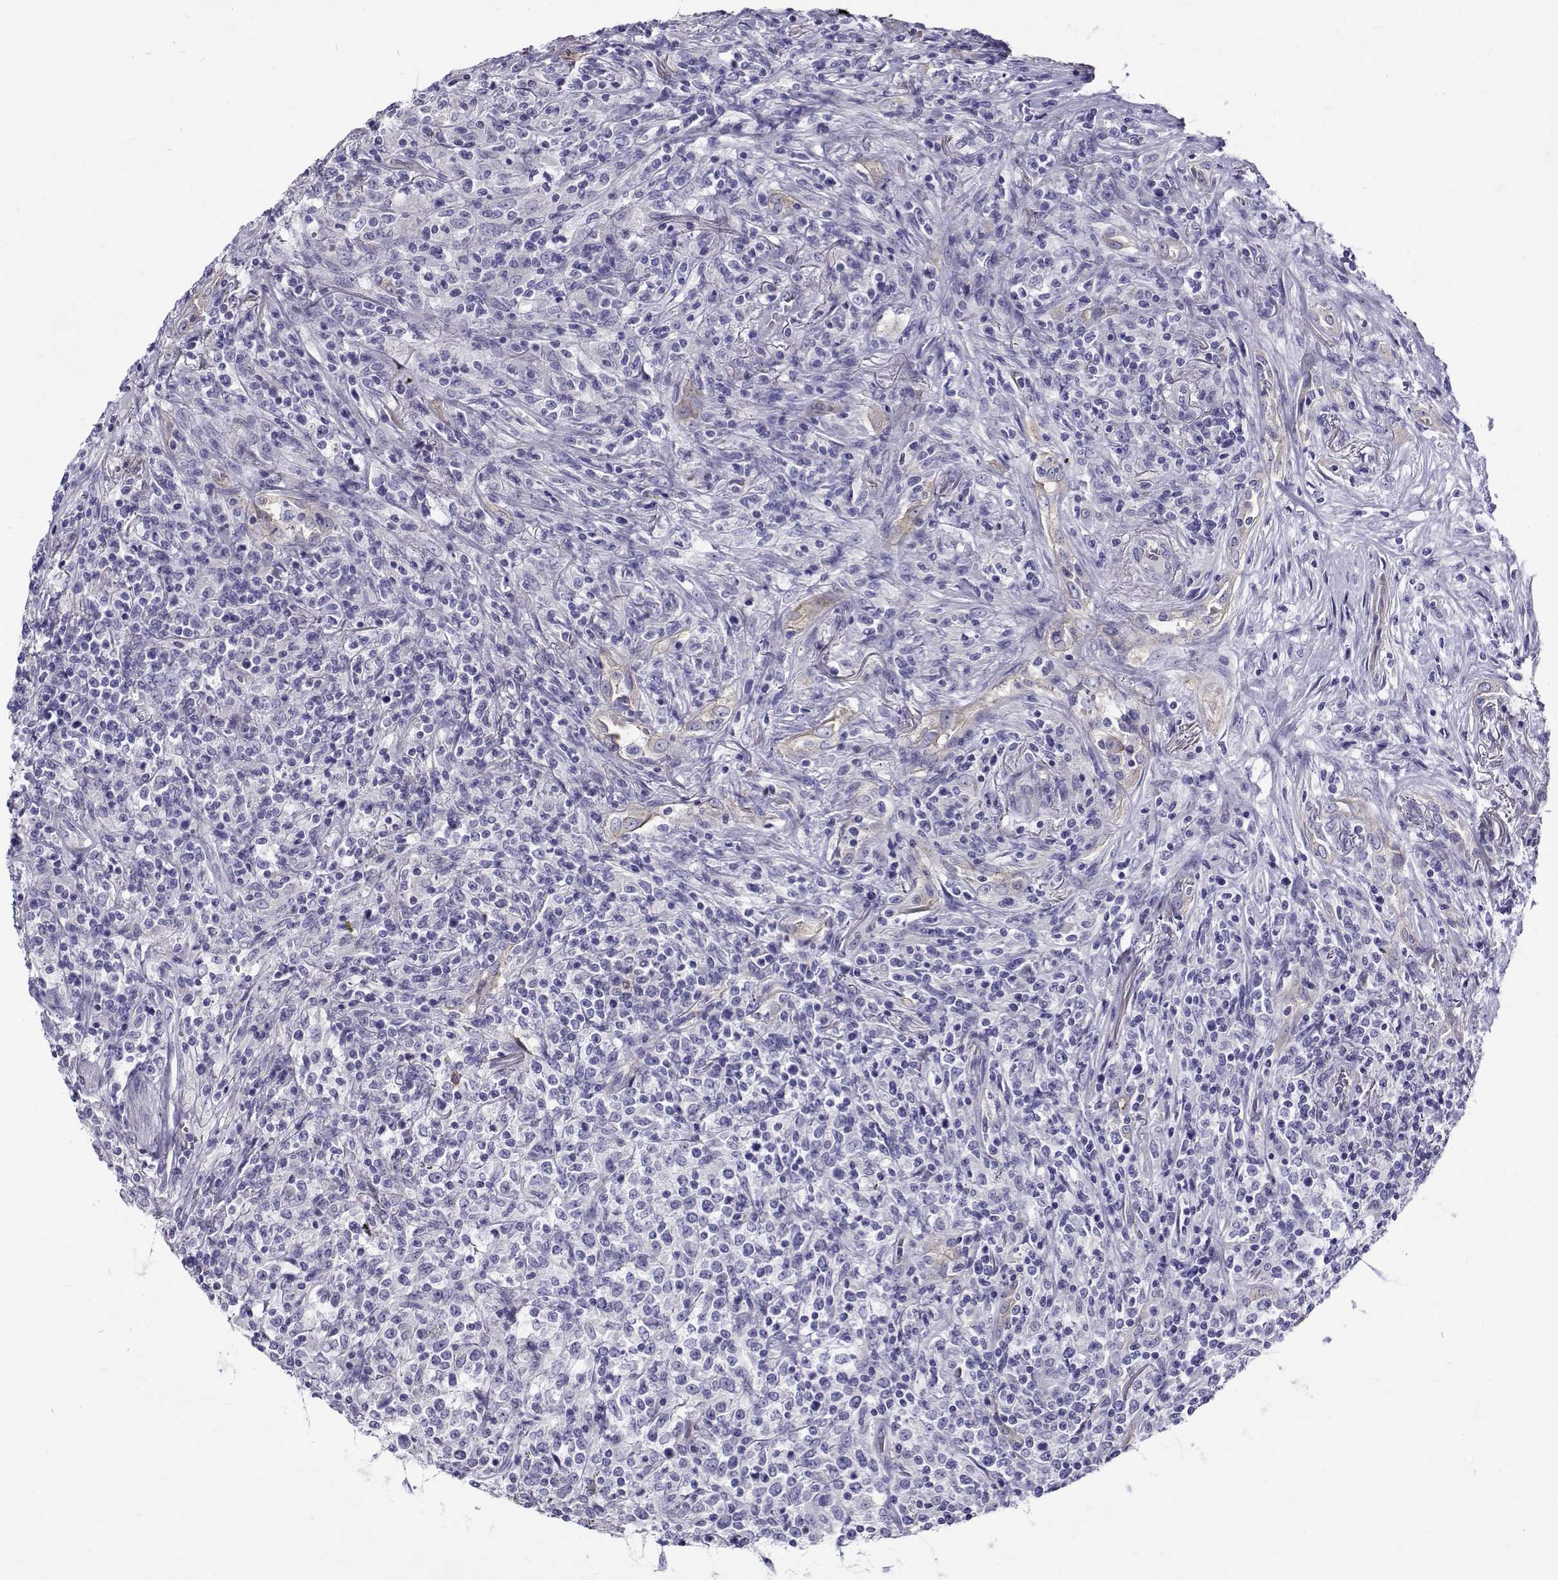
{"staining": {"intensity": "negative", "quantity": "none", "location": "none"}, "tissue": "lymphoma", "cell_type": "Tumor cells", "image_type": "cancer", "snomed": [{"axis": "morphology", "description": "Malignant lymphoma, non-Hodgkin's type, High grade"}, {"axis": "topography", "description": "Lung"}], "caption": "Immunohistochemistry photomicrograph of human high-grade malignant lymphoma, non-Hodgkin's type stained for a protein (brown), which shows no staining in tumor cells.", "gene": "IGSF1", "patient": {"sex": "male", "age": 79}}